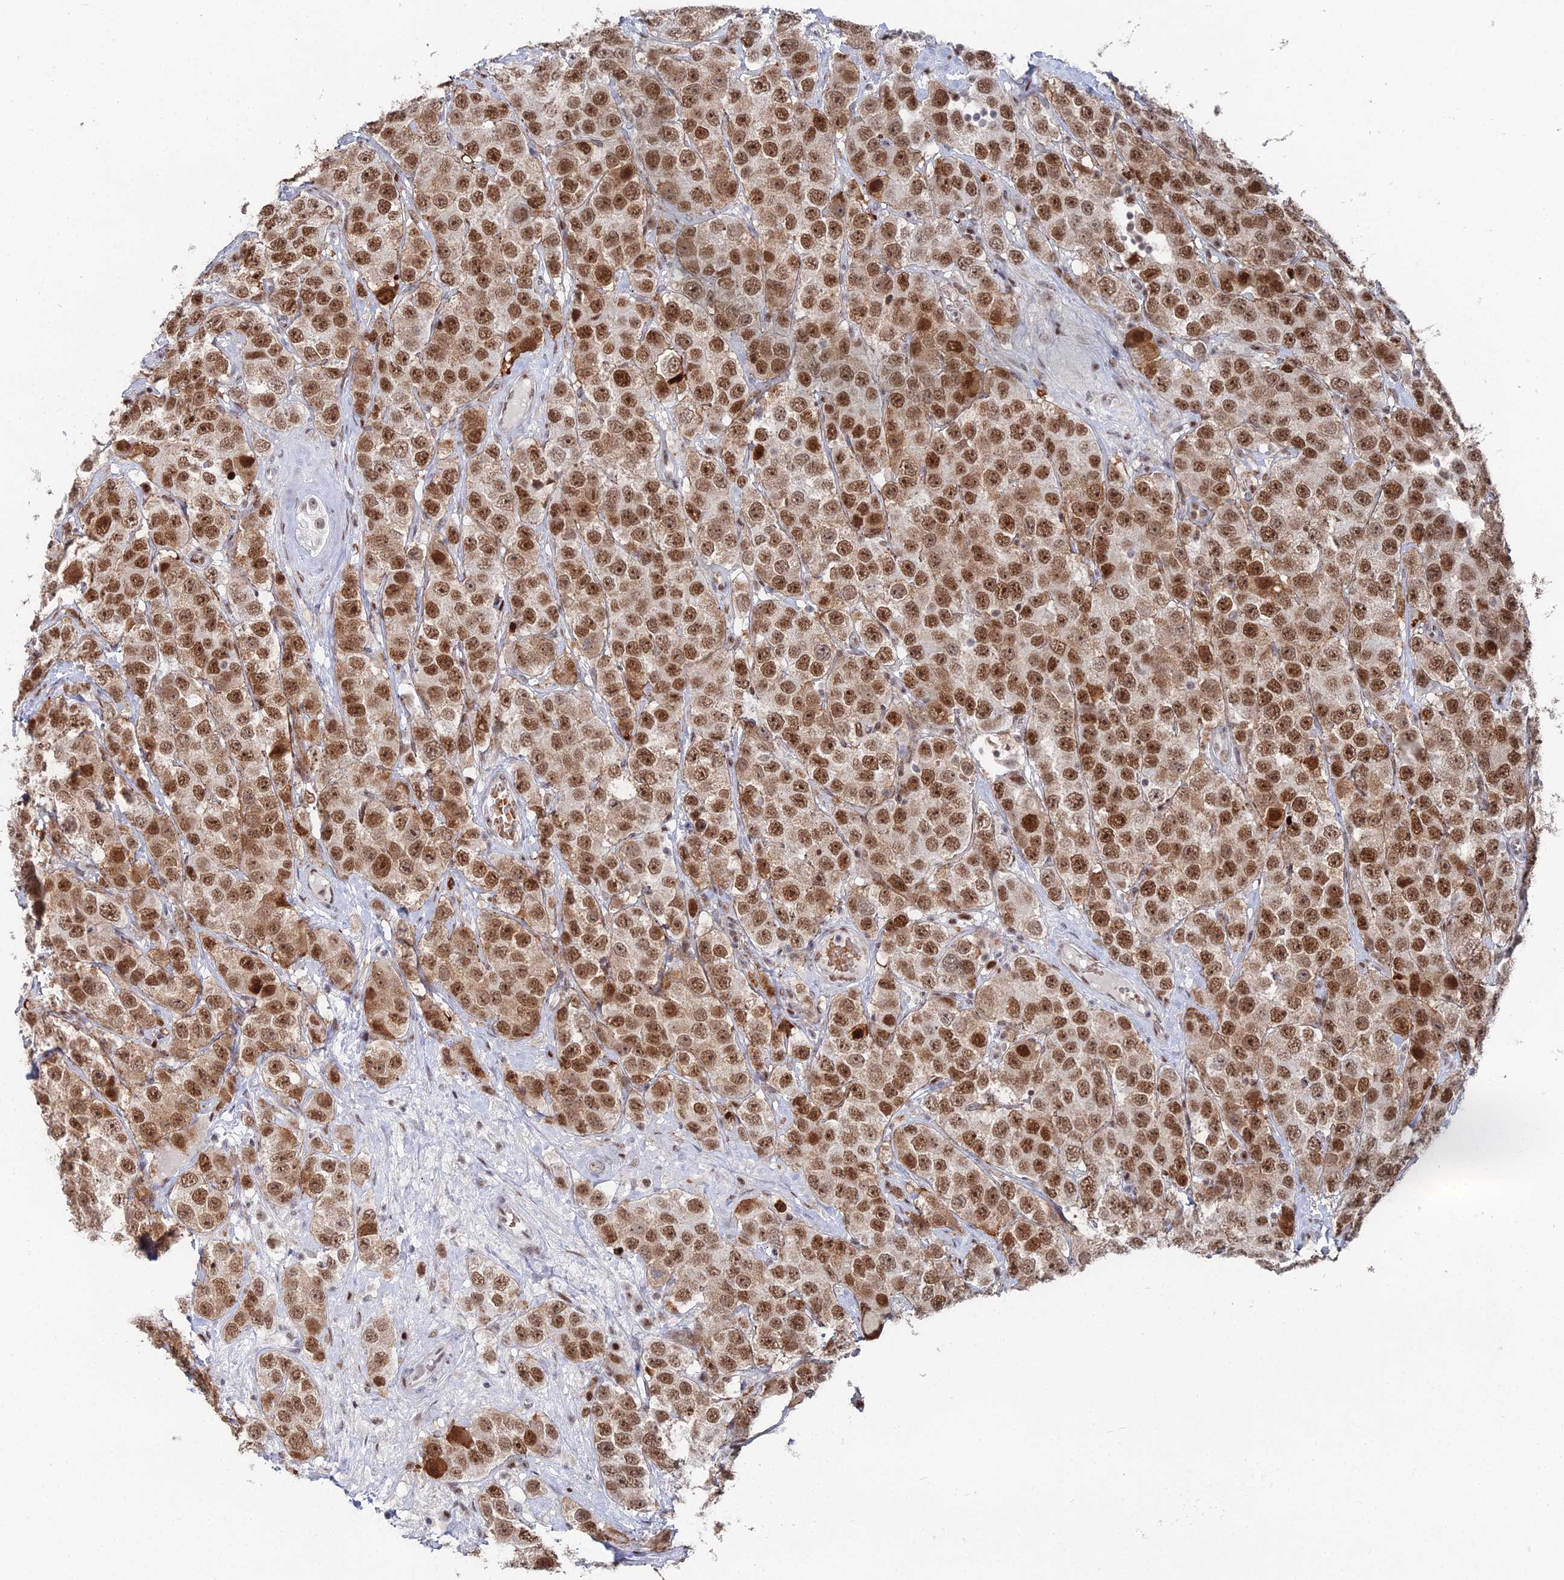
{"staining": {"intensity": "strong", "quantity": ">75%", "location": "nuclear"}, "tissue": "testis cancer", "cell_type": "Tumor cells", "image_type": "cancer", "snomed": [{"axis": "morphology", "description": "Seminoma, NOS"}, {"axis": "topography", "description": "Testis"}], "caption": "Immunohistochemical staining of human seminoma (testis) shows high levels of strong nuclear staining in approximately >75% of tumor cells.", "gene": "GSC2", "patient": {"sex": "male", "age": 28}}